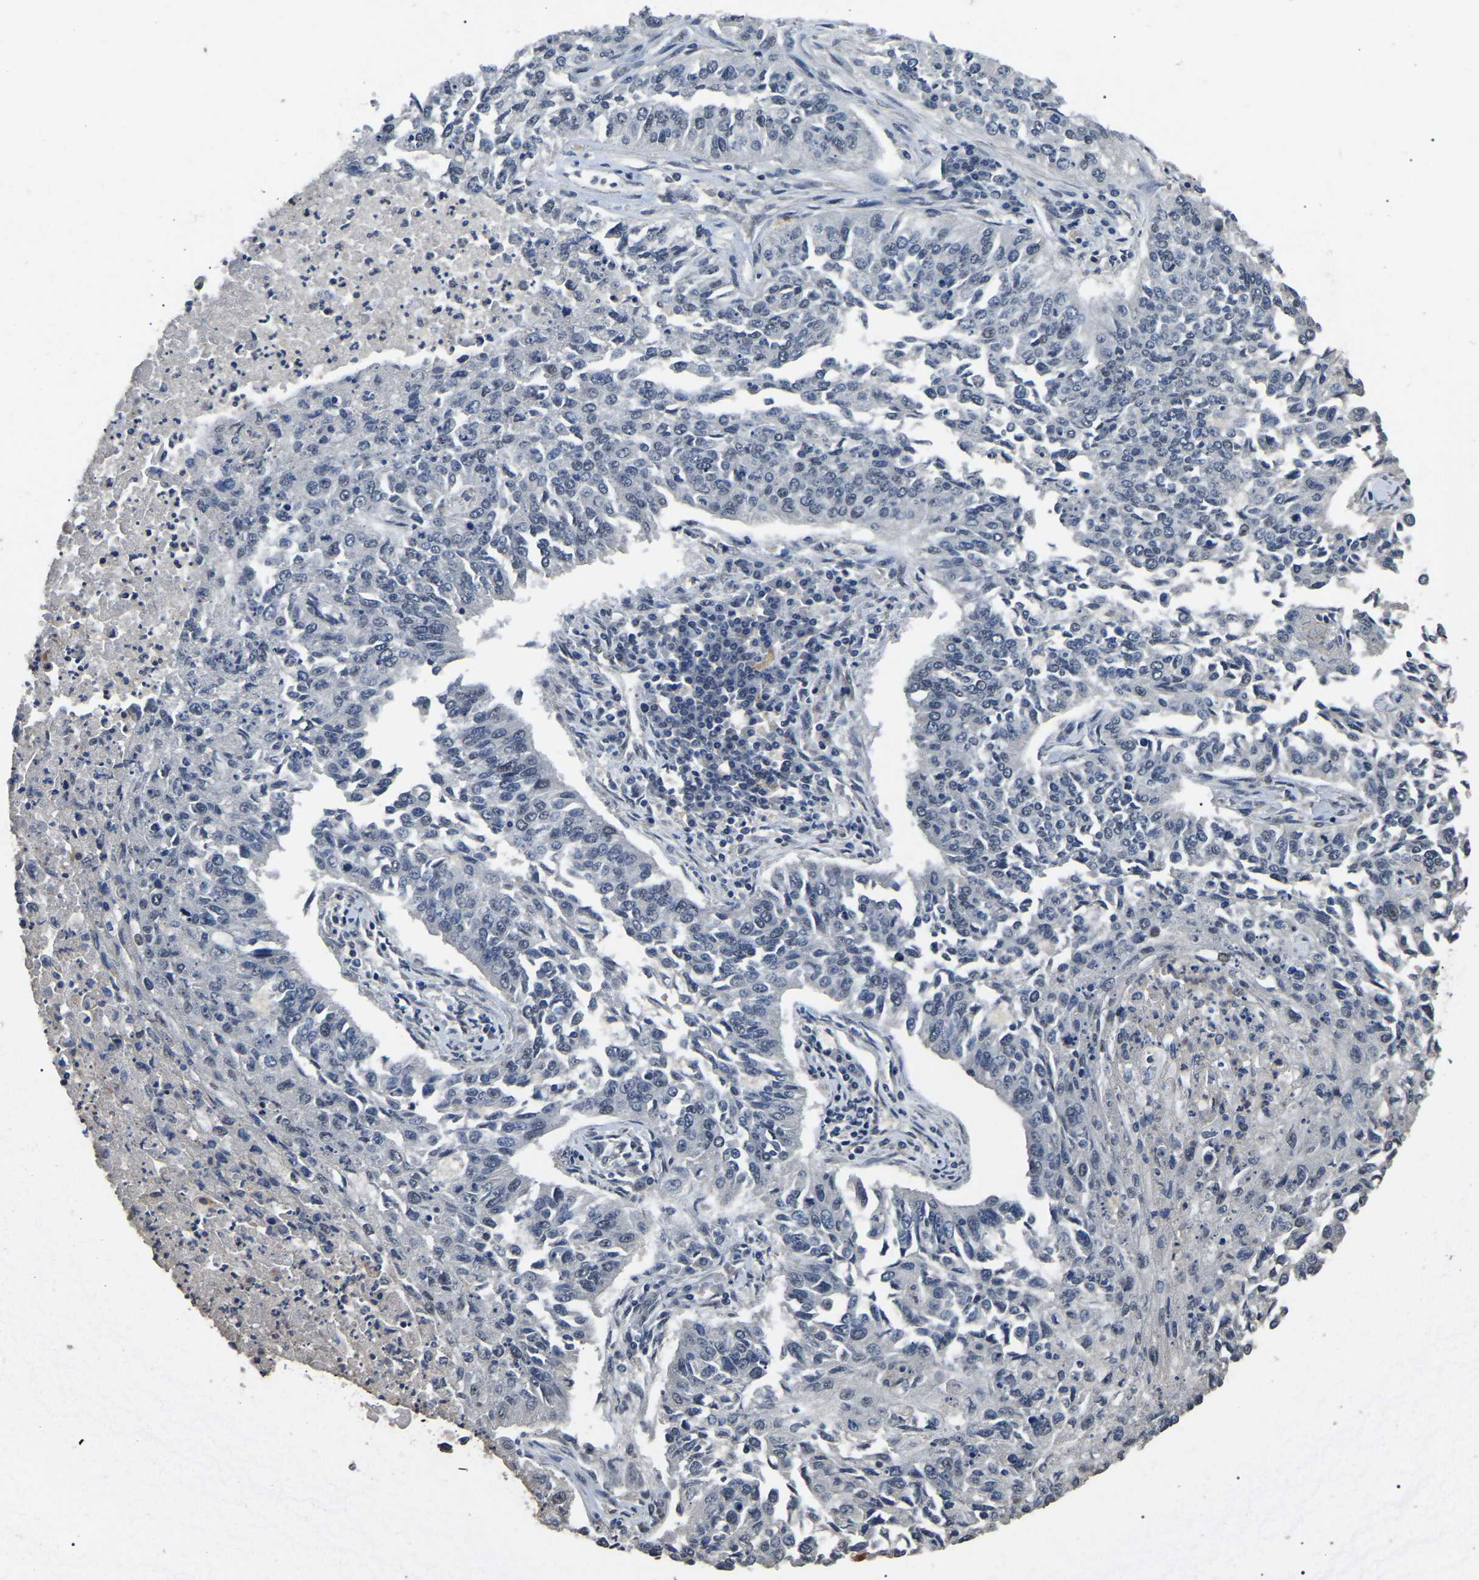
{"staining": {"intensity": "negative", "quantity": "none", "location": "none"}, "tissue": "lung cancer", "cell_type": "Tumor cells", "image_type": "cancer", "snomed": [{"axis": "morphology", "description": "Normal tissue, NOS"}, {"axis": "morphology", "description": "Squamous cell carcinoma, NOS"}, {"axis": "topography", "description": "Cartilage tissue"}, {"axis": "topography", "description": "Bronchus"}, {"axis": "topography", "description": "Lung"}], "caption": "A high-resolution histopathology image shows IHC staining of squamous cell carcinoma (lung), which reveals no significant expression in tumor cells.", "gene": "PPM1E", "patient": {"sex": "female", "age": 49}}